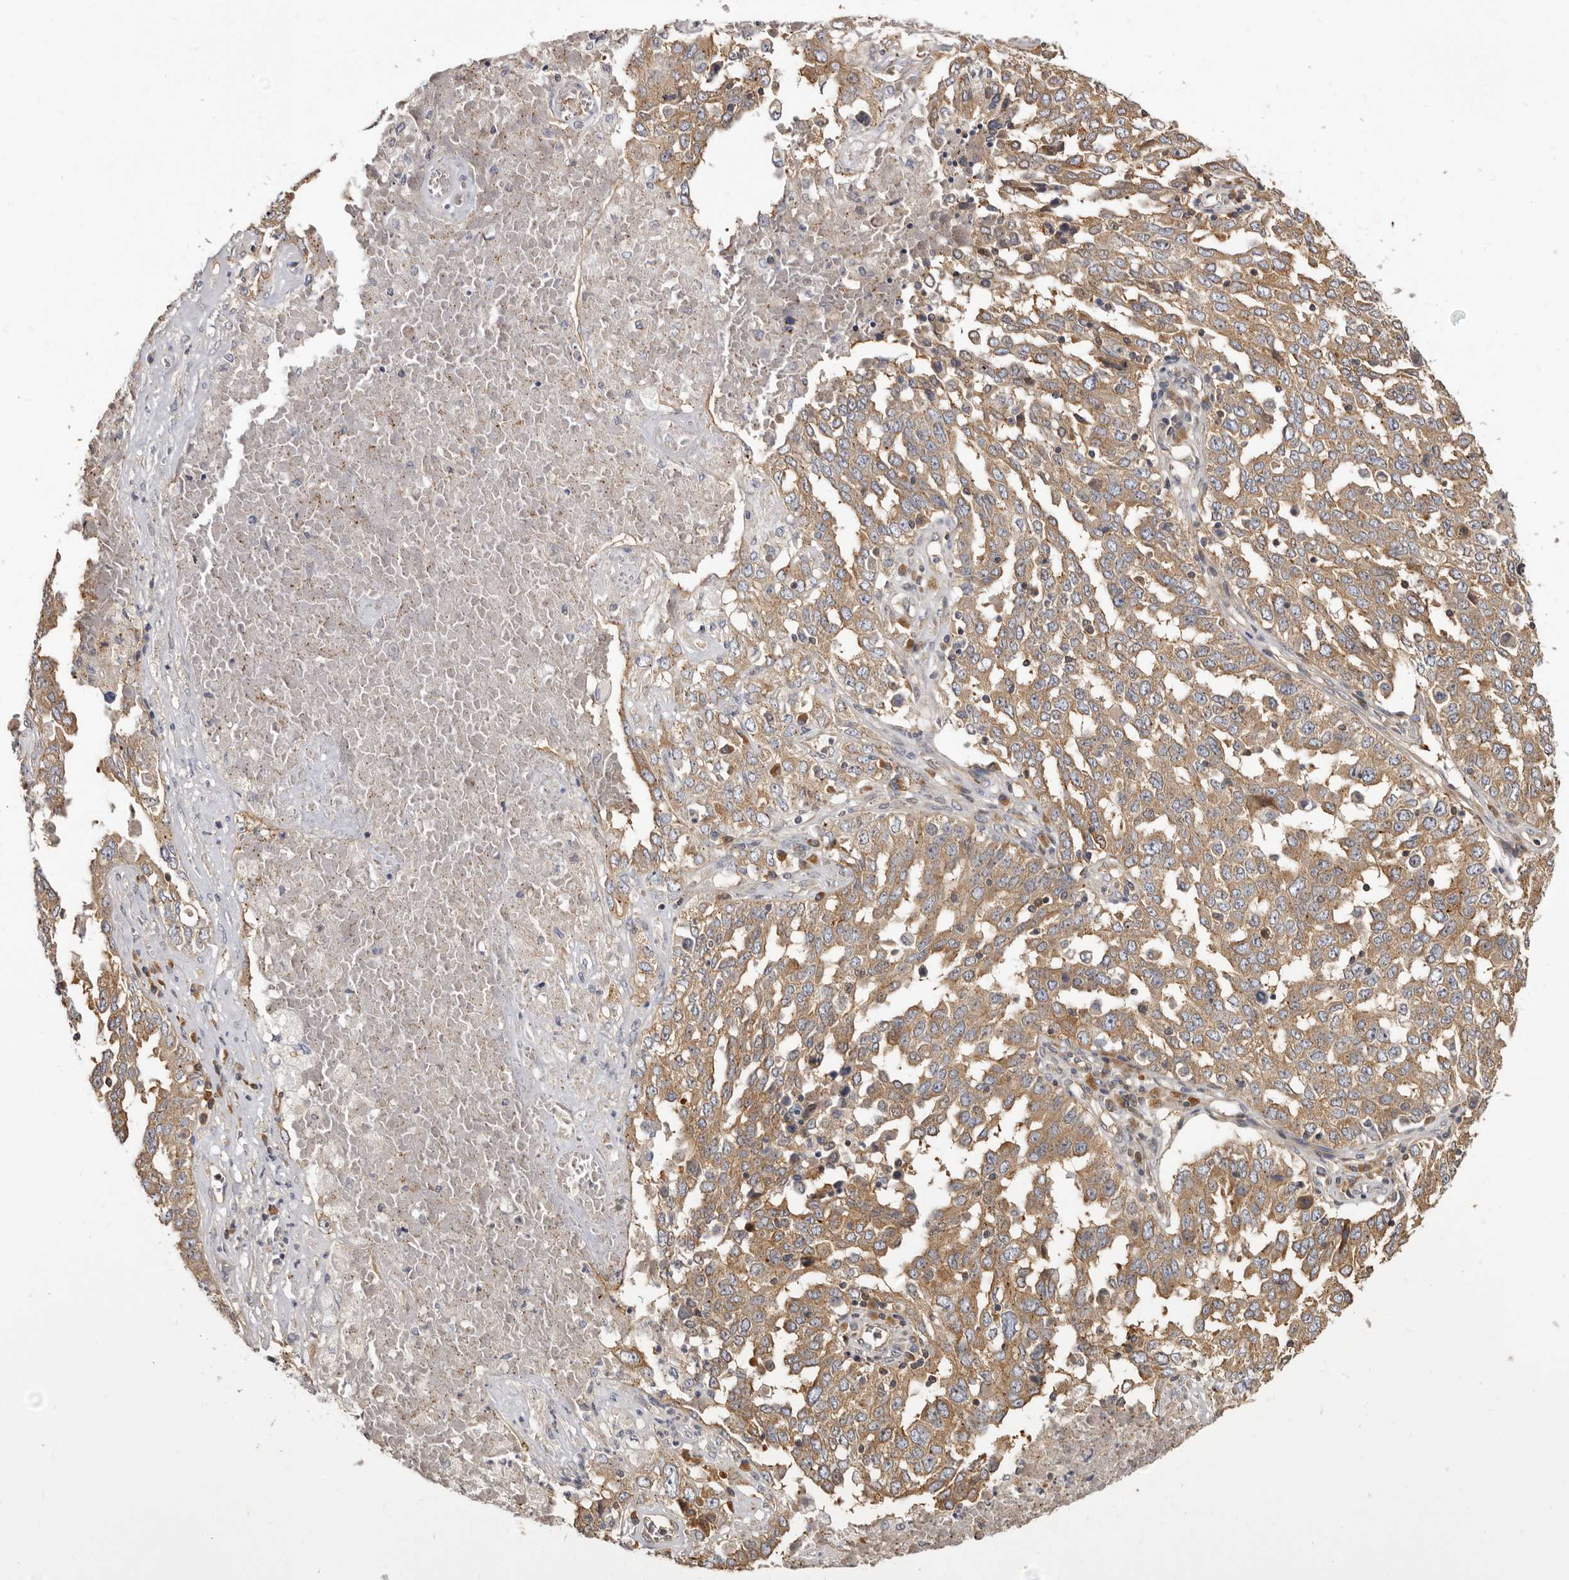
{"staining": {"intensity": "moderate", "quantity": ">75%", "location": "cytoplasmic/membranous"}, "tissue": "ovarian cancer", "cell_type": "Tumor cells", "image_type": "cancer", "snomed": [{"axis": "morphology", "description": "Carcinoma, endometroid"}, {"axis": "topography", "description": "Ovary"}], "caption": "Ovarian cancer stained with DAB (3,3'-diaminobenzidine) immunohistochemistry (IHC) demonstrates medium levels of moderate cytoplasmic/membranous staining in approximately >75% of tumor cells.", "gene": "ADAMTS20", "patient": {"sex": "female", "age": 62}}